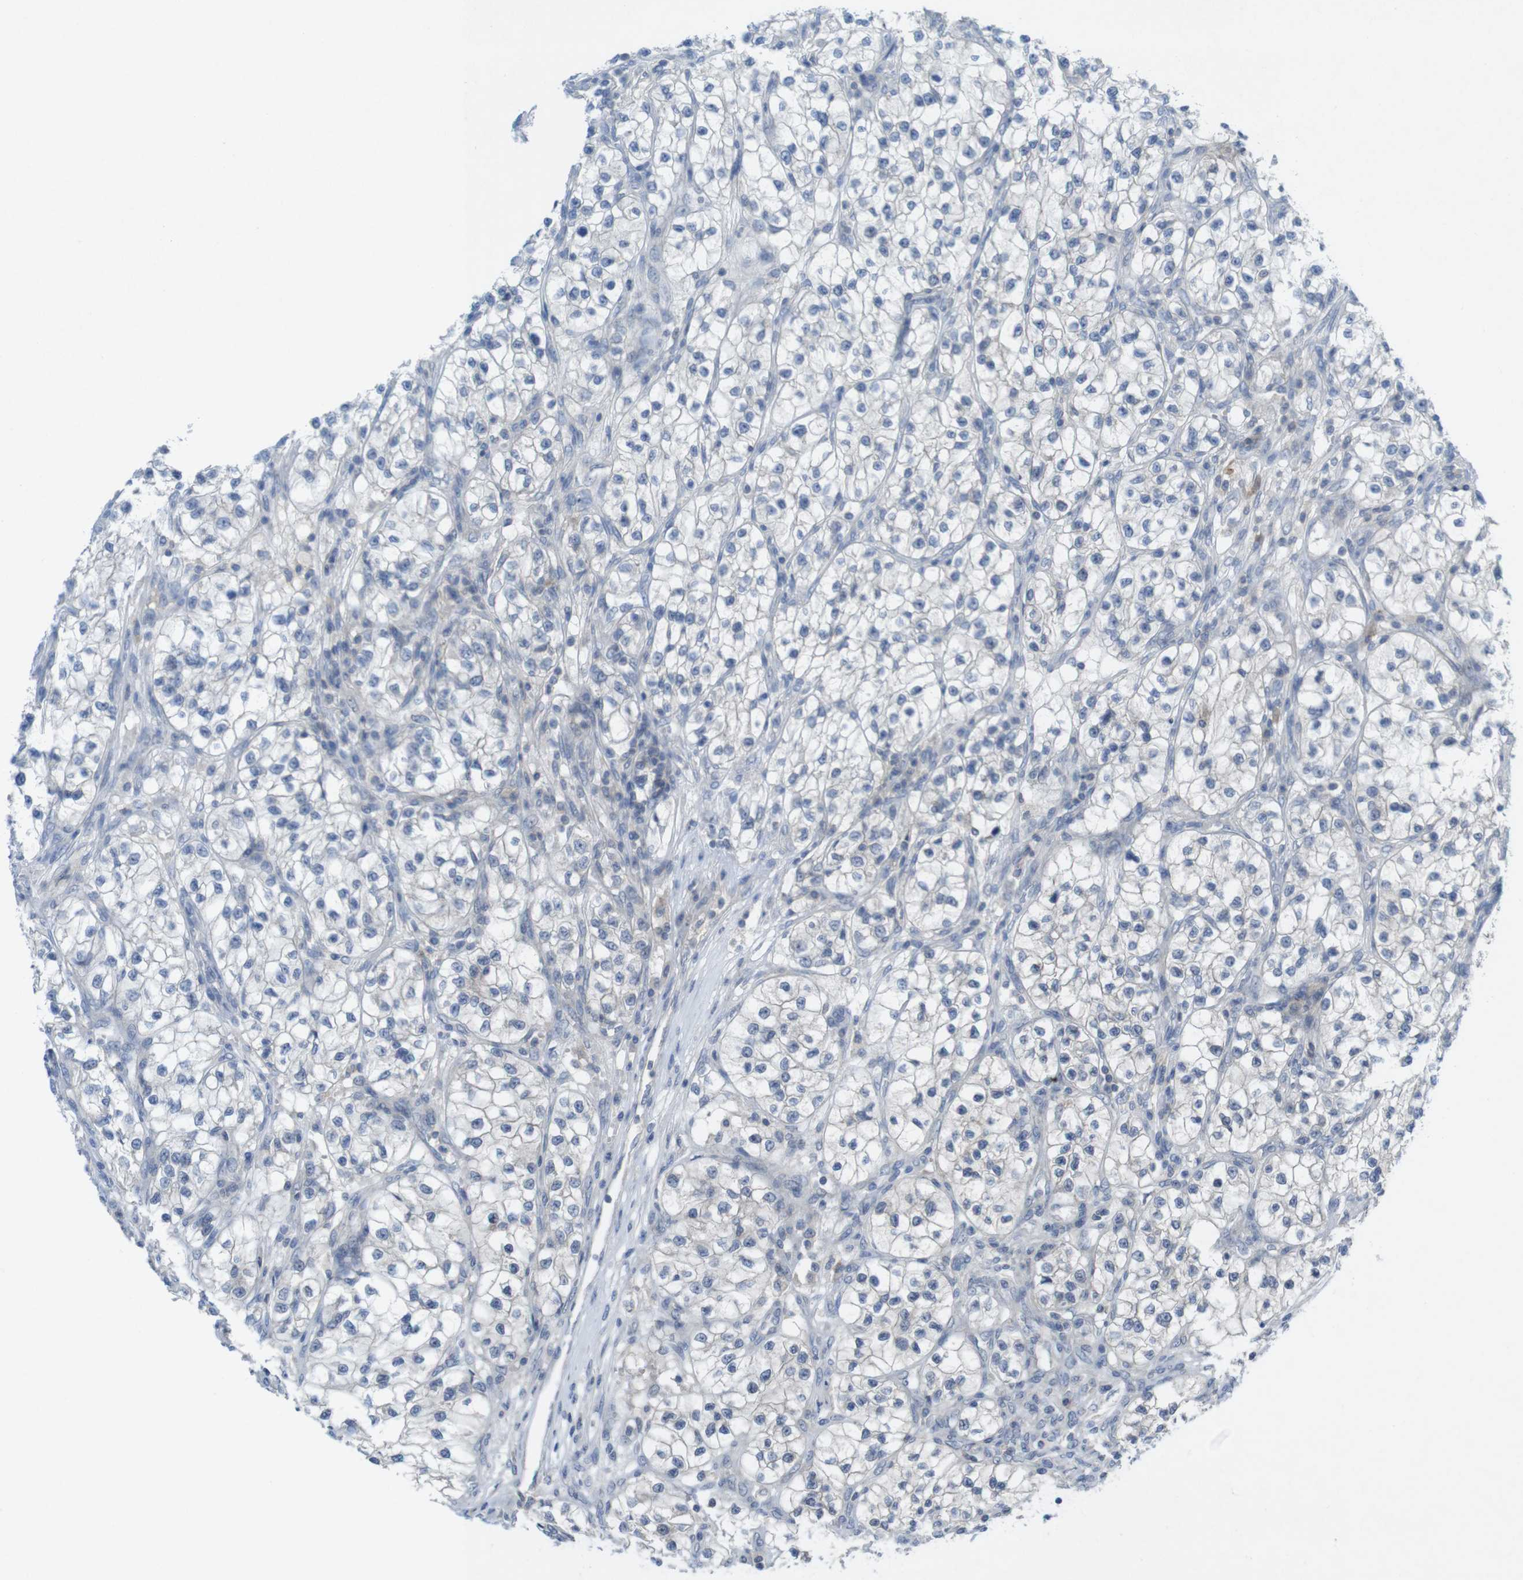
{"staining": {"intensity": "negative", "quantity": "none", "location": "none"}, "tissue": "renal cancer", "cell_type": "Tumor cells", "image_type": "cancer", "snomed": [{"axis": "morphology", "description": "Adenocarcinoma, NOS"}, {"axis": "topography", "description": "Kidney"}], "caption": "An immunohistochemistry histopathology image of renal adenocarcinoma is shown. There is no staining in tumor cells of renal adenocarcinoma.", "gene": "SLAMF7", "patient": {"sex": "female", "age": 57}}